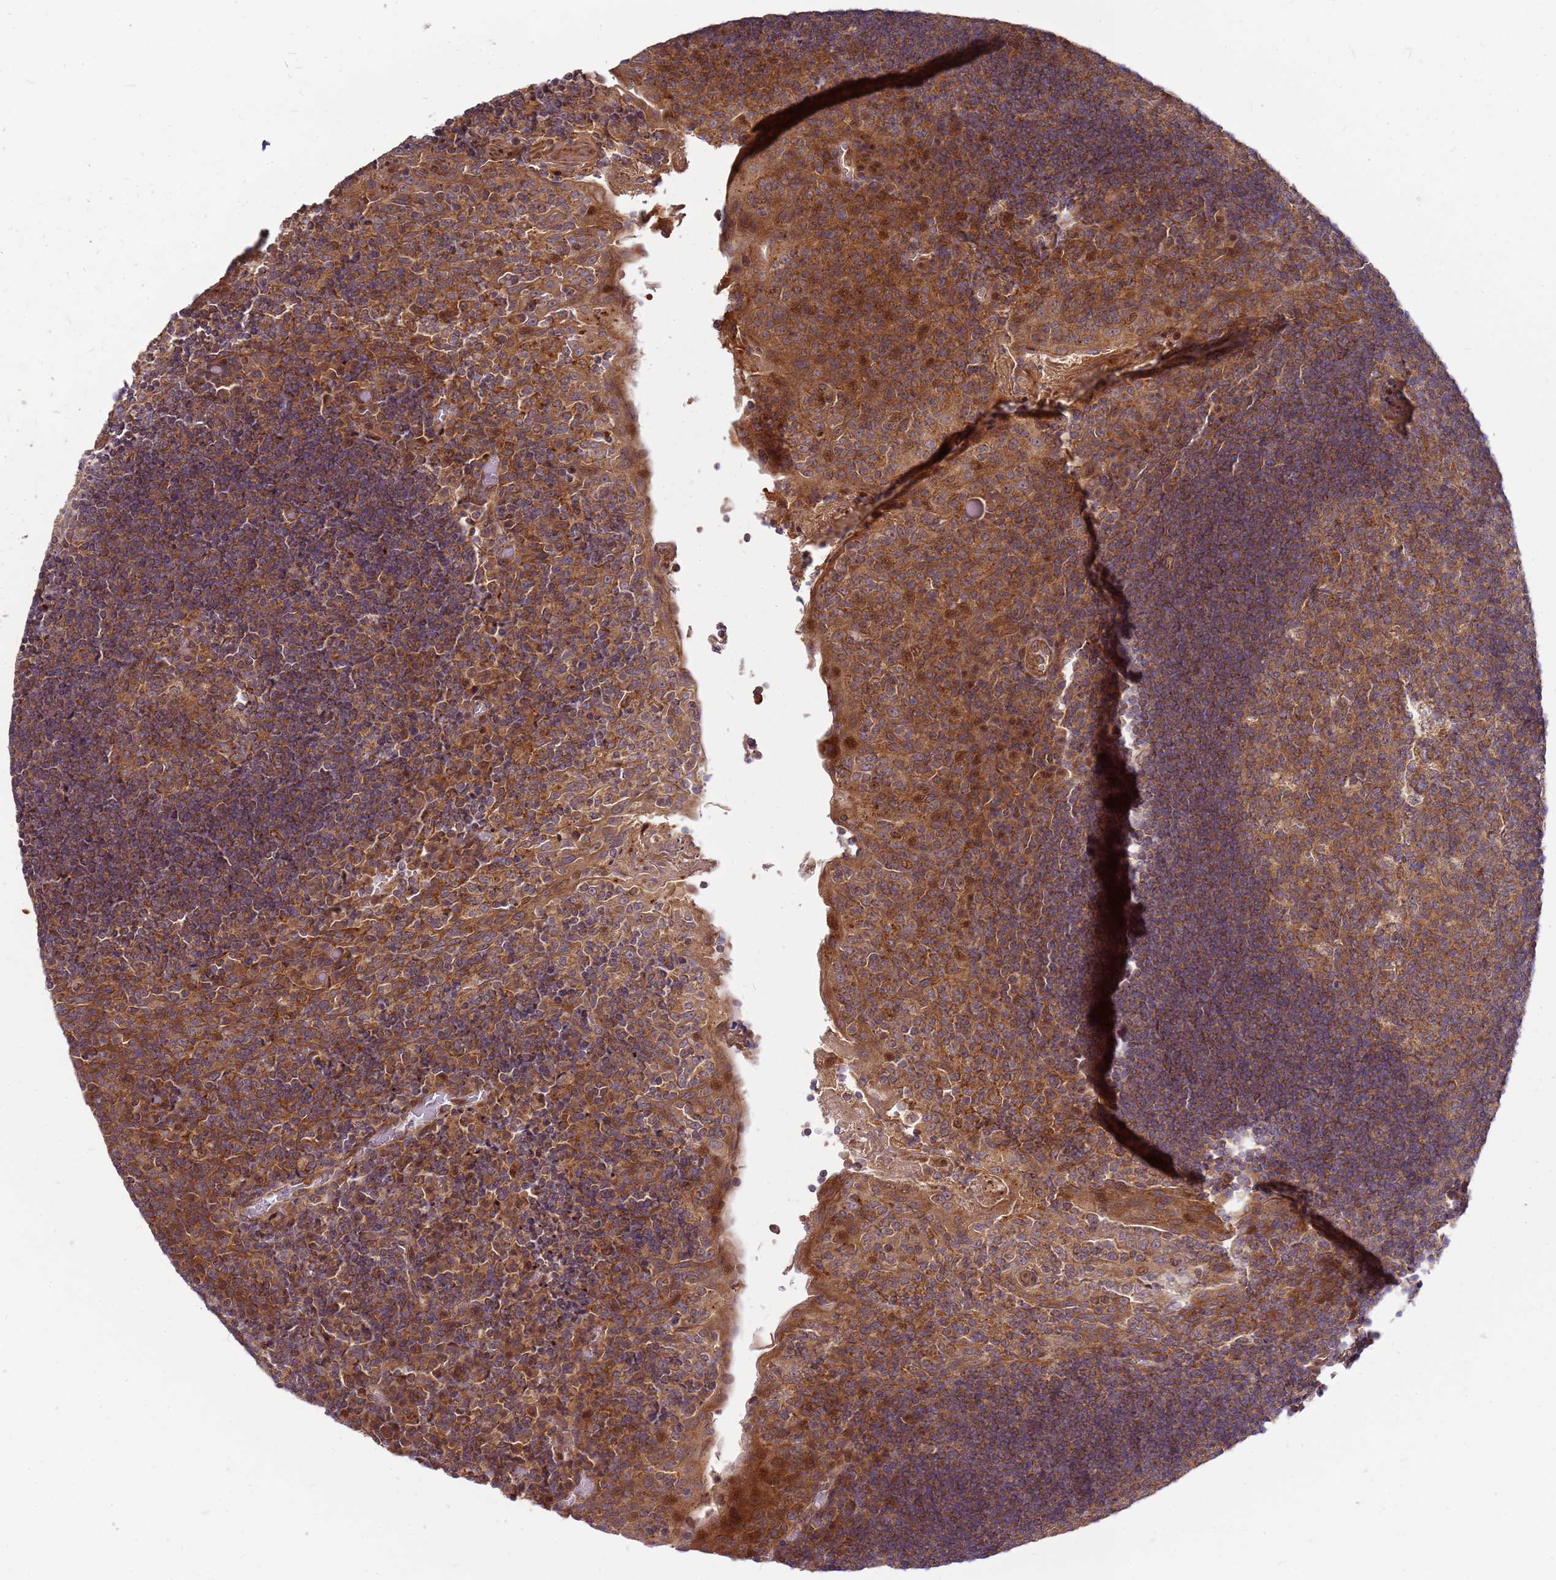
{"staining": {"intensity": "moderate", "quantity": ">75%", "location": "cytoplasmic/membranous"}, "tissue": "tonsil", "cell_type": "Germinal center cells", "image_type": "normal", "snomed": [{"axis": "morphology", "description": "Normal tissue, NOS"}, {"axis": "topography", "description": "Tonsil"}], "caption": "IHC image of normal human tonsil stained for a protein (brown), which shows medium levels of moderate cytoplasmic/membranous expression in approximately >75% of germinal center cells.", "gene": "CCDC159", "patient": {"sex": "male", "age": 17}}